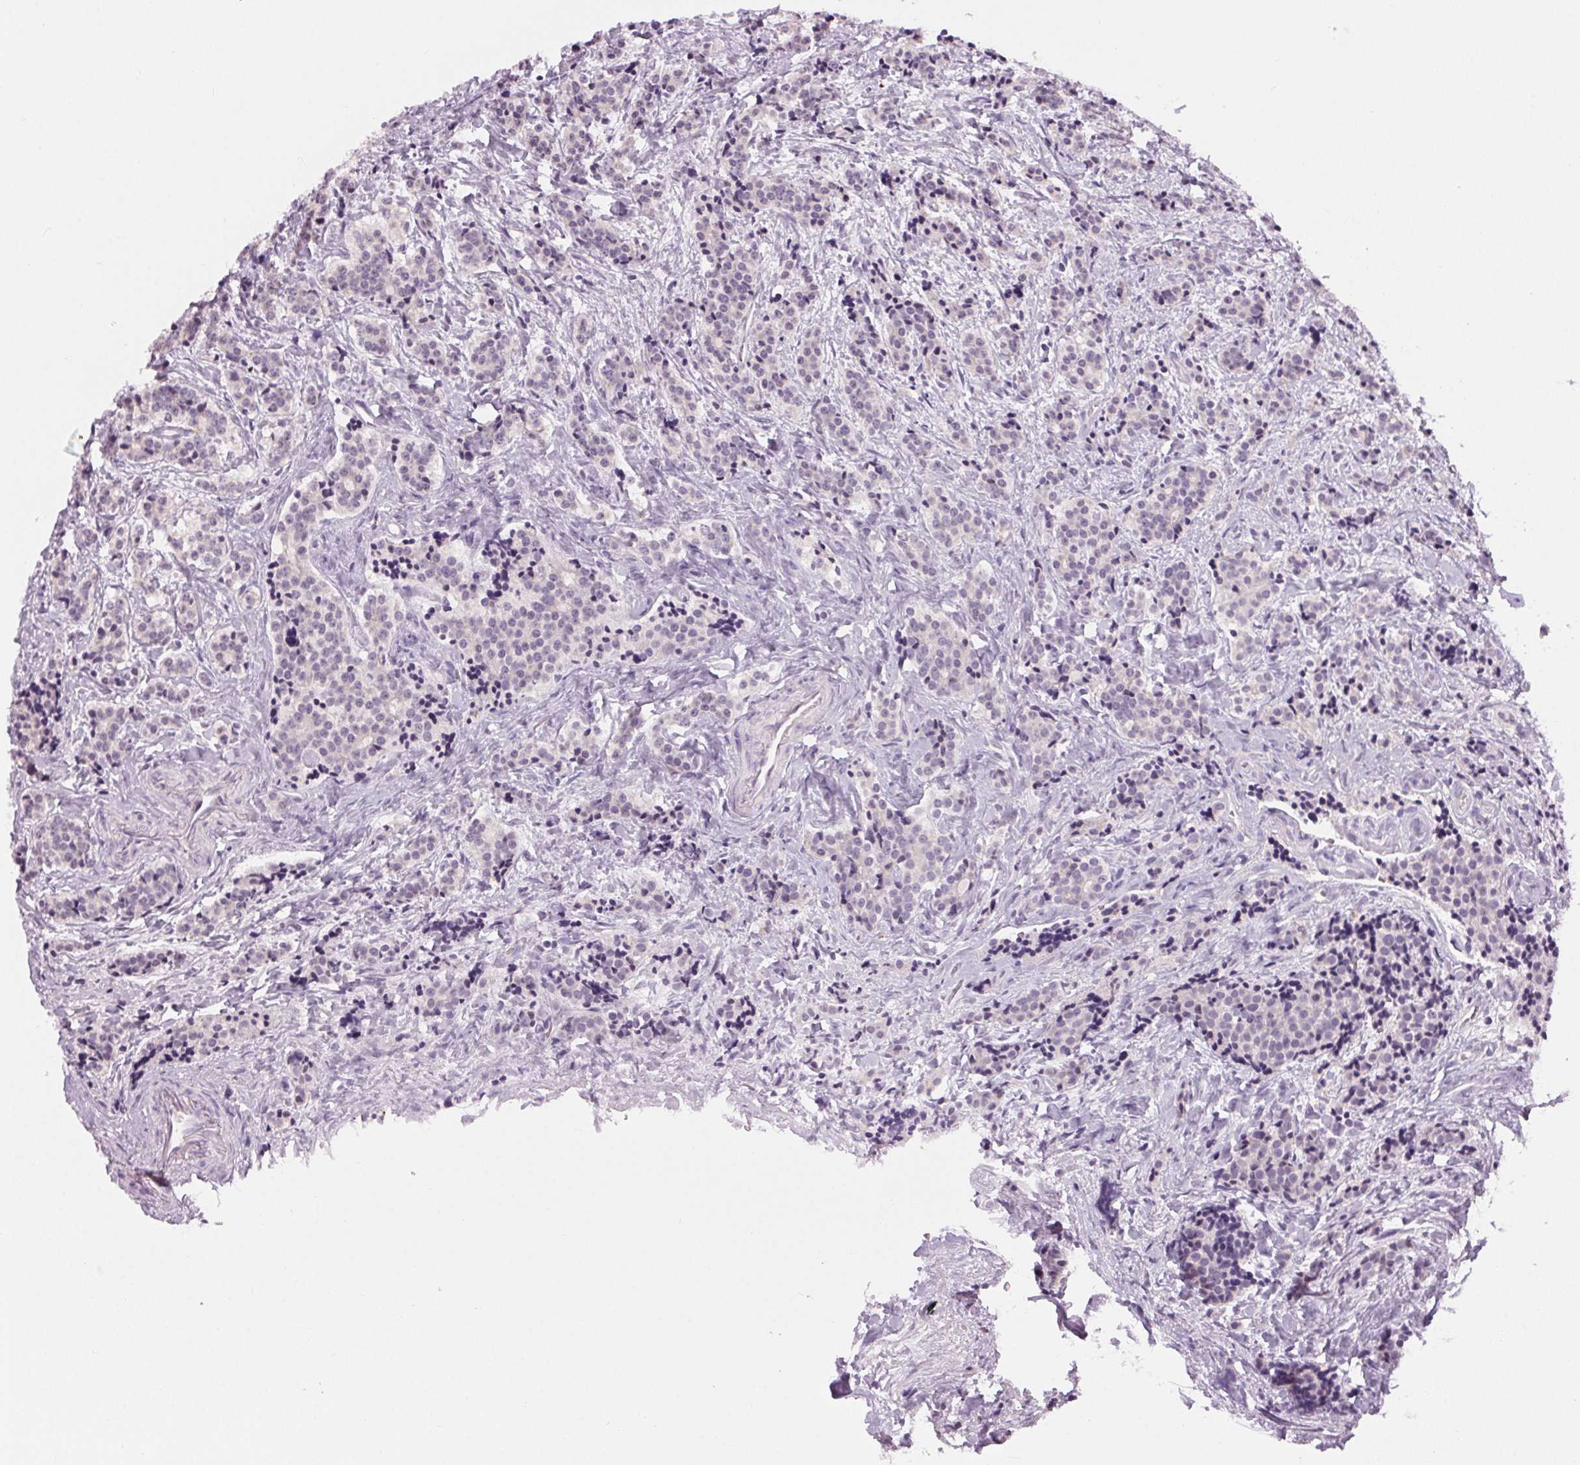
{"staining": {"intensity": "negative", "quantity": "none", "location": "none"}, "tissue": "carcinoid", "cell_type": "Tumor cells", "image_type": "cancer", "snomed": [{"axis": "morphology", "description": "Carcinoid, malignant, NOS"}, {"axis": "topography", "description": "Small intestine"}], "caption": "High power microscopy image of an IHC micrograph of malignant carcinoid, revealing no significant staining in tumor cells.", "gene": "MPO", "patient": {"sex": "female", "age": 73}}